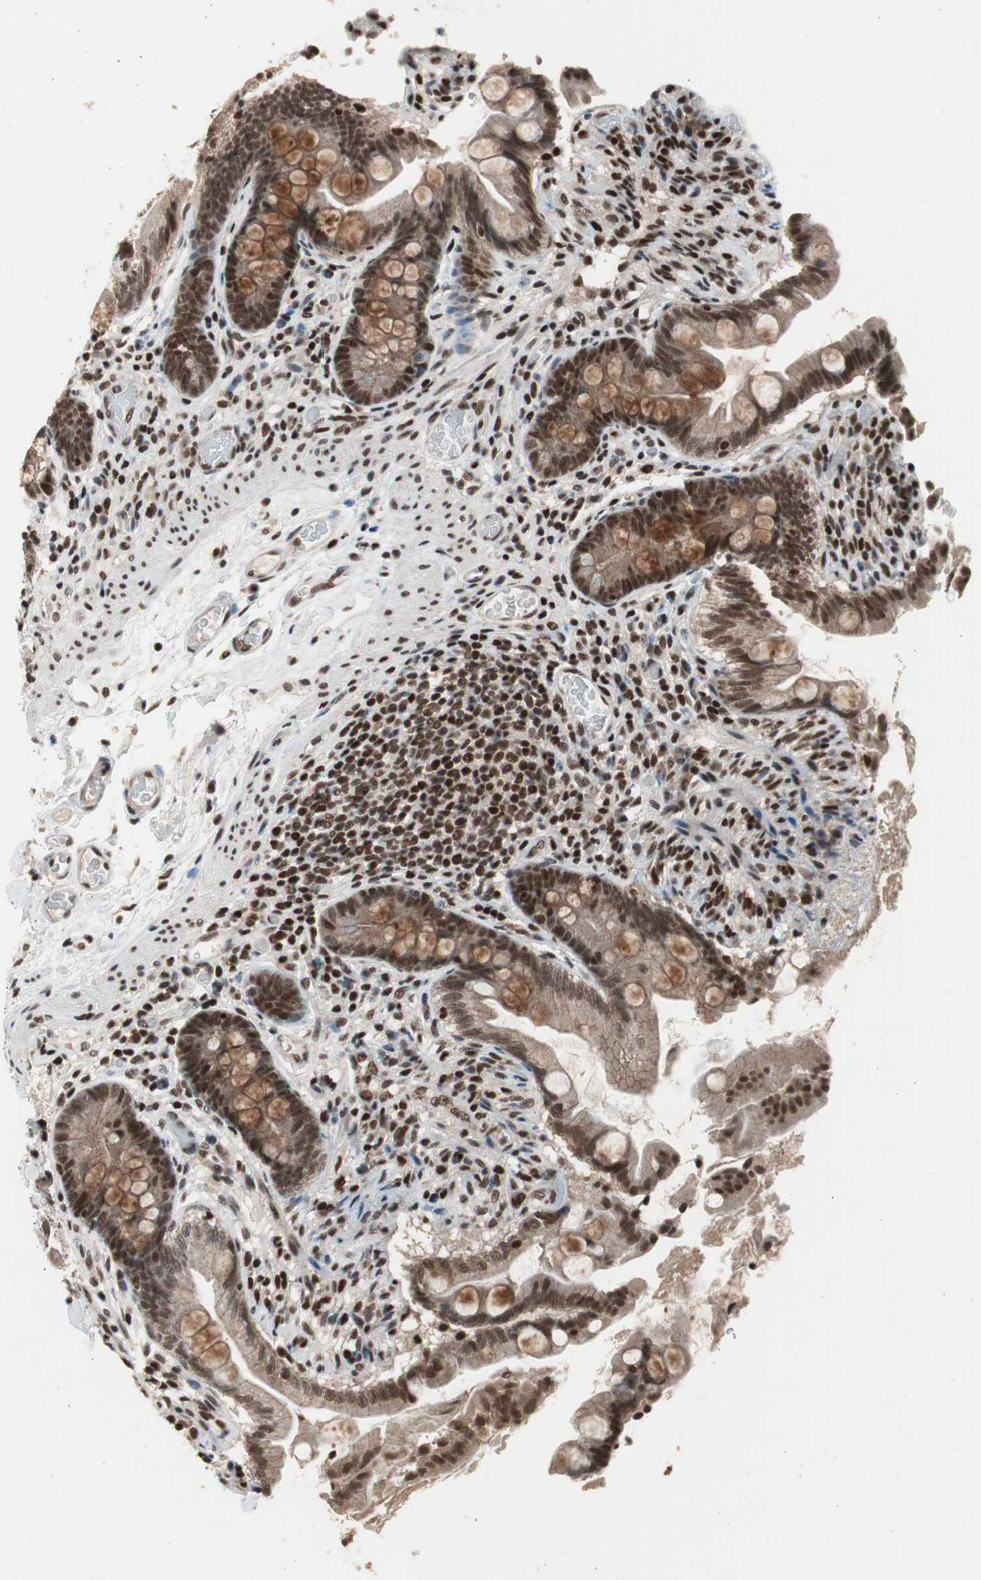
{"staining": {"intensity": "moderate", "quantity": ">75%", "location": "cytoplasmic/membranous,nuclear"}, "tissue": "small intestine", "cell_type": "Glandular cells", "image_type": "normal", "snomed": [{"axis": "morphology", "description": "Normal tissue, NOS"}, {"axis": "topography", "description": "Small intestine"}], "caption": "Immunohistochemistry (DAB) staining of benign small intestine exhibits moderate cytoplasmic/membranous,nuclear protein staining in about >75% of glandular cells.", "gene": "RPA1", "patient": {"sex": "female", "age": 56}}